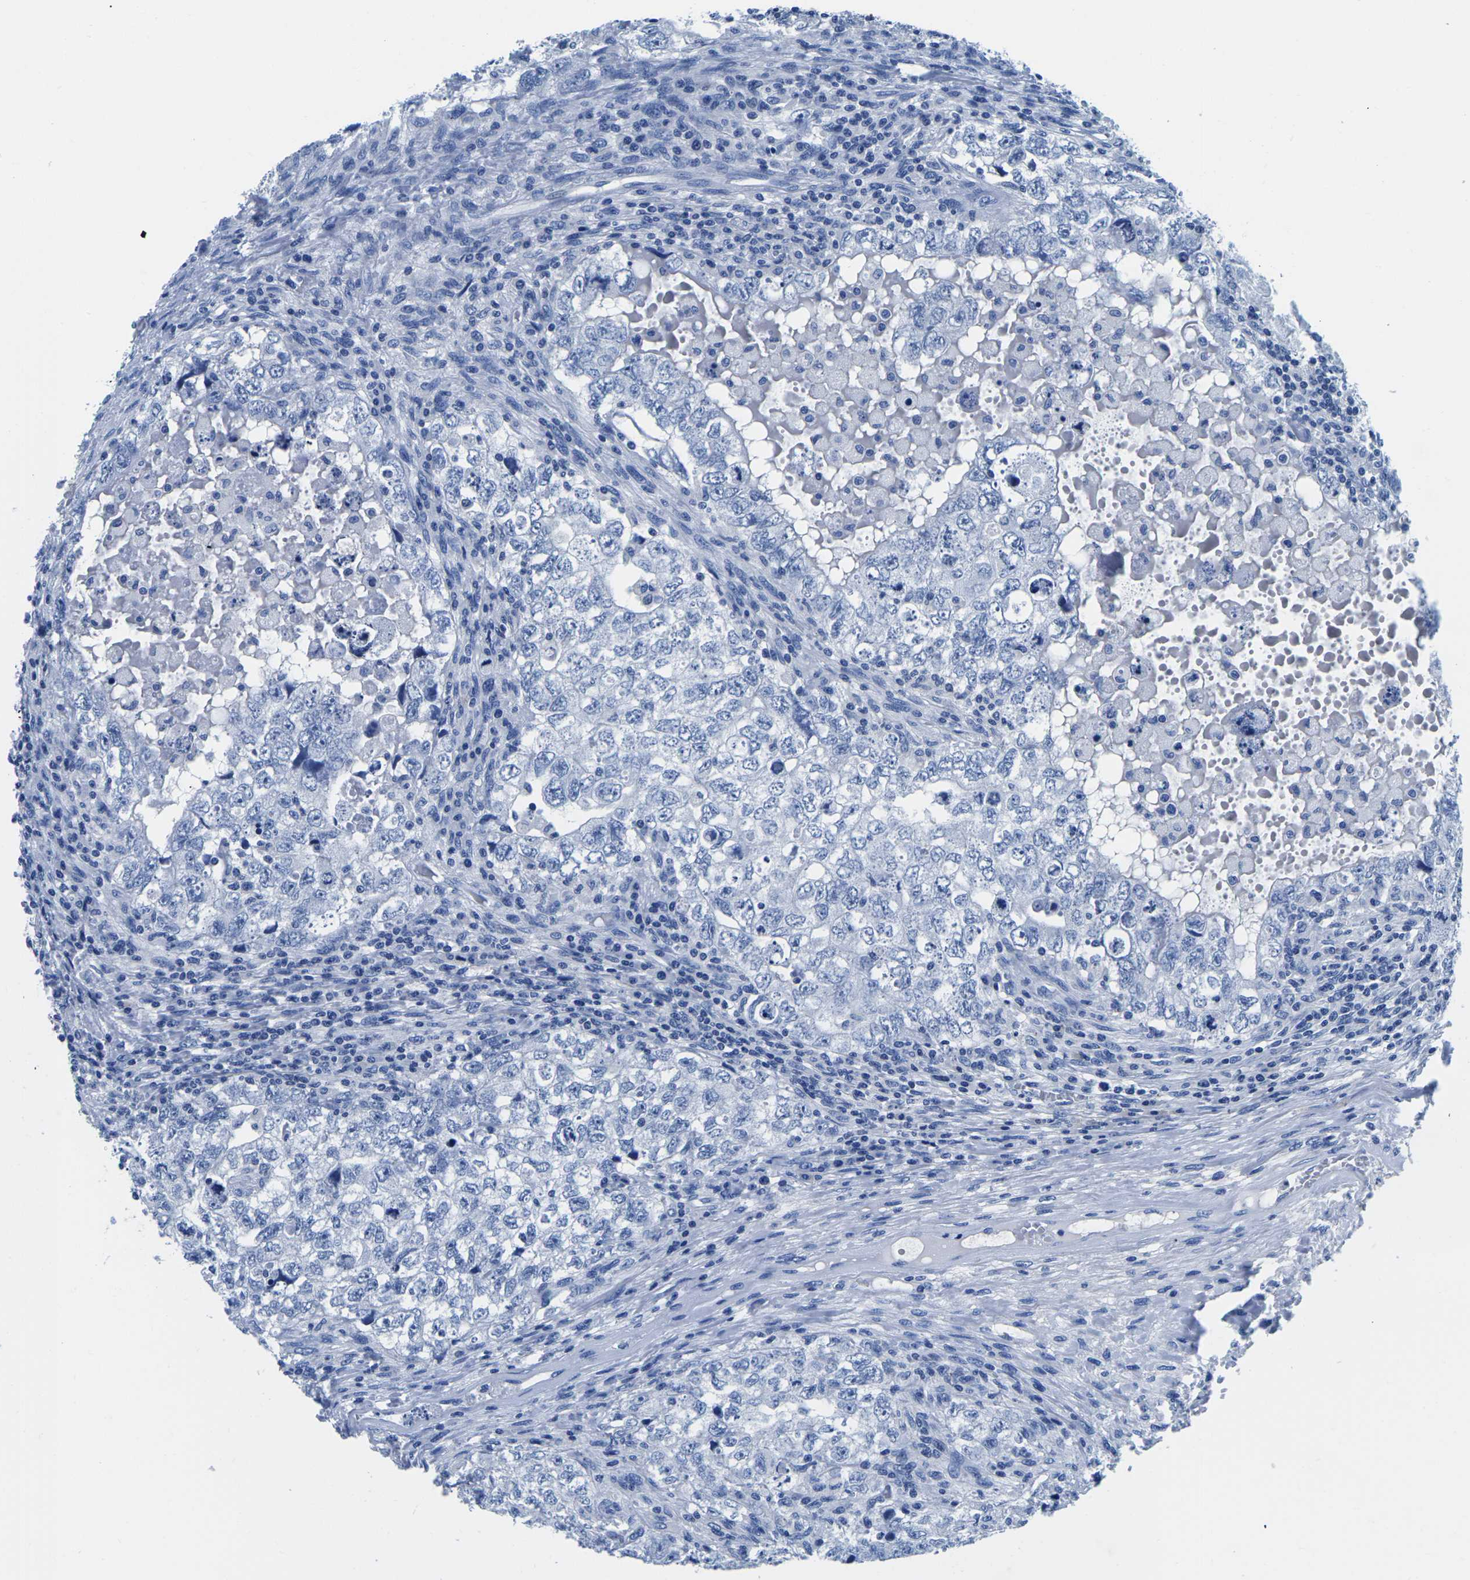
{"staining": {"intensity": "negative", "quantity": "none", "location": "none"}, "tissue": "testis cancer", "cell_type": "Tumor cells", "image_type": "cancer", "snomed": [{"axis": "morphology", "description": "Carcinoma, Embryonal, NOS"}, {"axis": "topography", "description": "Testis"}], "caption": "There is no significant expression in tumor cells of testis embryonal carcinoma.", "gene": "CYP1A2", "patient": {"sex": "male", "age": 36}}